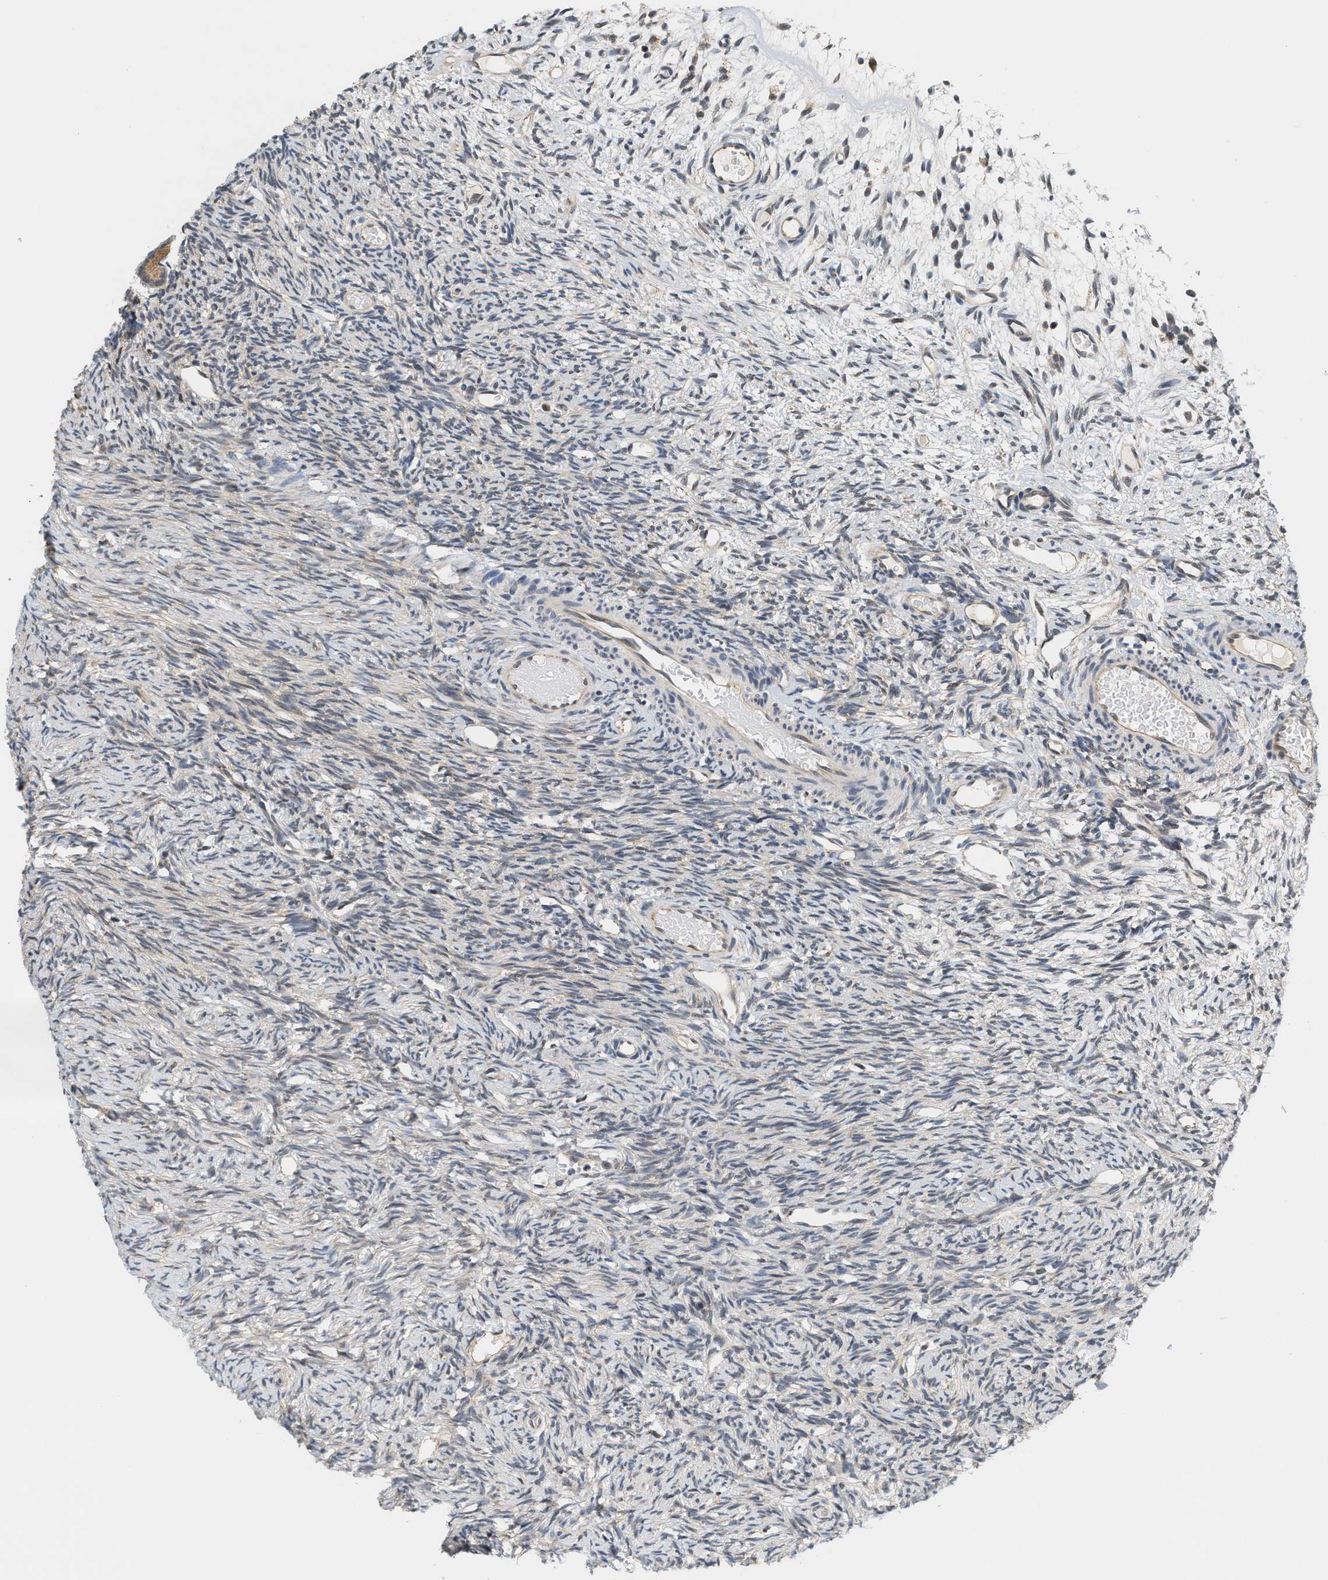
{"staining": {"intensity": "weak", "quantity": "<25%", "location": "cytoplasmic/membranous"}, "tissue": "ovary", "cell_type": "Ovarian stroma cells", "image_type": "normal", "snomed": [{"axis": "morphology", "description": "Normal tissue, NOS"}, {"axis": "topography", "description": "Ovary"}], "caption": "Histopathology image shows no significant protein positivity in ovarian stroma cells of normal ovary.", "gene": "GIGYF1", "patient": {"sex": "female", "age": 33}}